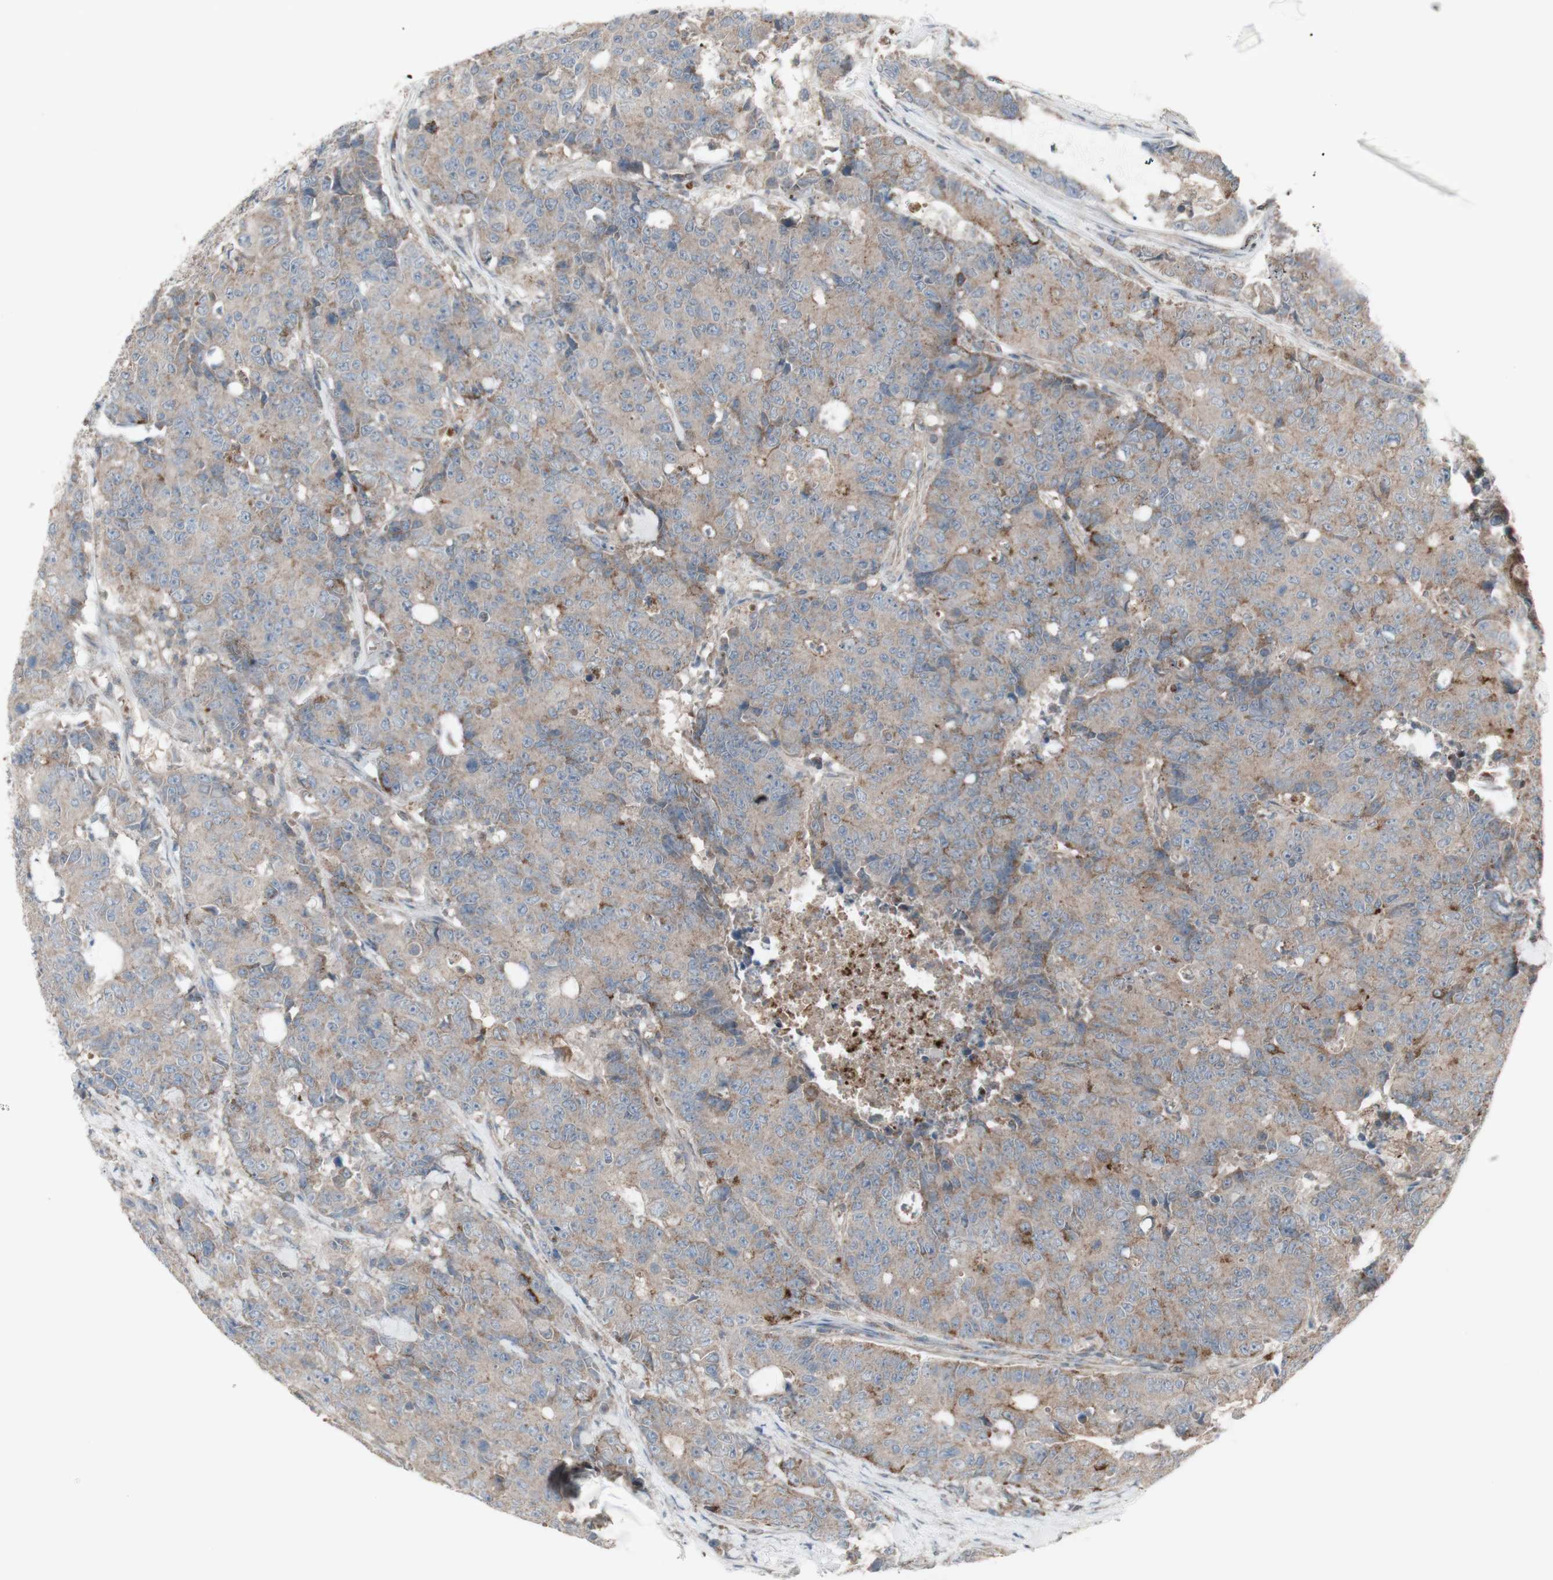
{"staining": {"intensity": "weak", "quantity": ">75%", "location": "cytoplasmic/membranous"}, "tissue": "colorectal cancer", "cell_type": "Tumor cells", "image_type": "cancer", "snomed": [{"axis": "morphology", "description": "Adenocarcinoma, NOS"}, {"axis": "topography", "description": "Colon"}], "caption": "Tumor cells show low levels of weak cytoplasmic/membranous positivity in about >75% of cells in human colorectal cancer. (Brightfield microscopy of DAB IHC at high magnification).", "gene": "SHC1", "patient": {"sex": "female", "age": 86}}